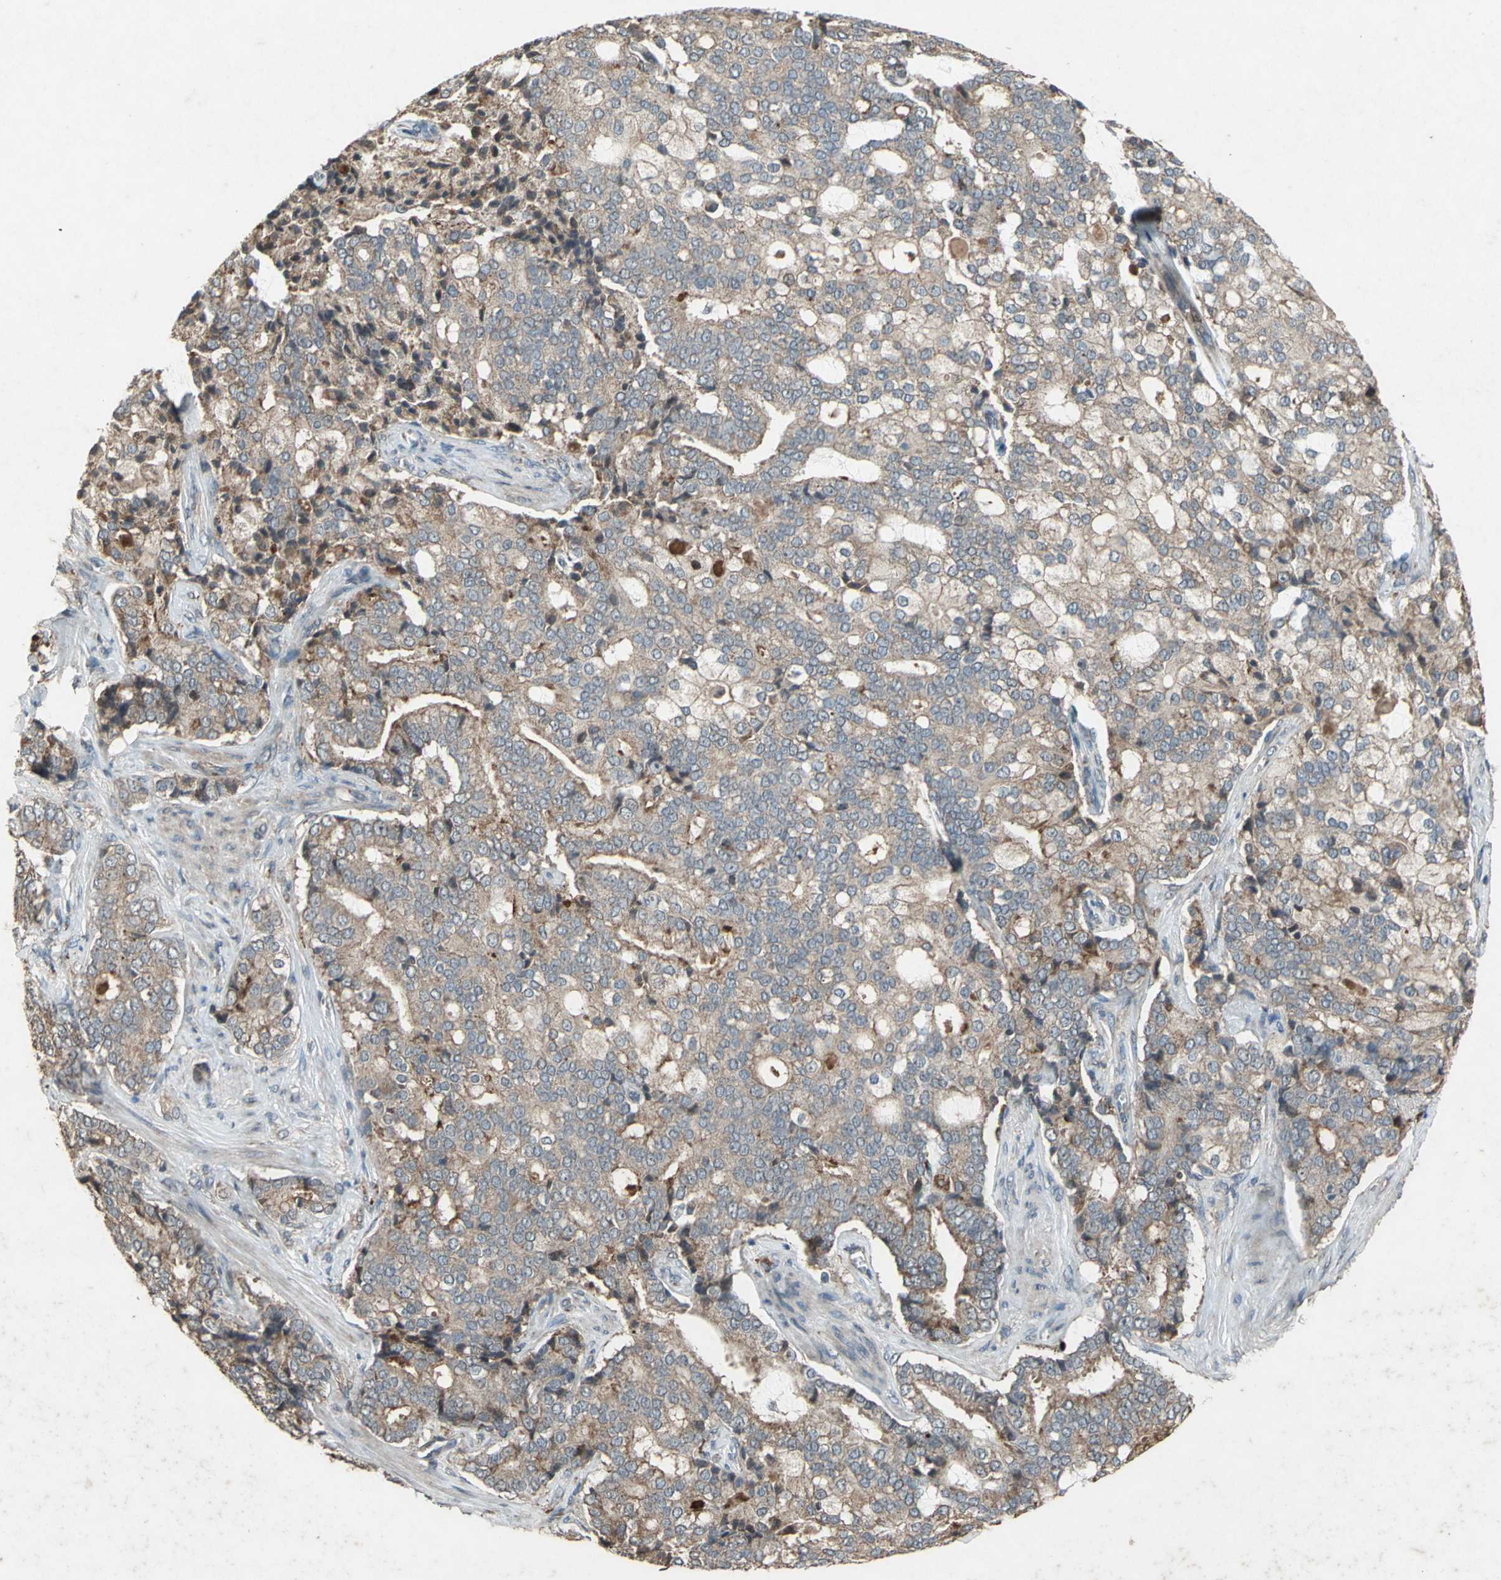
{"staining": {"intensity": "moderate", "quantity": ">75%", "location": "cytoplasmic/membranous"}, "tissue": "prostate cancer", "cell_type": "Tumor cells", "image_type": "cancer", "snomed": [{"axis": "morphology", "description": "Adenocarcinoma, Low grade"}, {"axis": "topography", "description": "Prostate"}], "caption": "A brown stain highlights moderate cytoplasmic/membranous staining of a protein in human low-grade adenocarcinoma (prostate) tumor cells.", "gene": "SEPTIN4", "patient": {"sex": "male", "age": 58}}